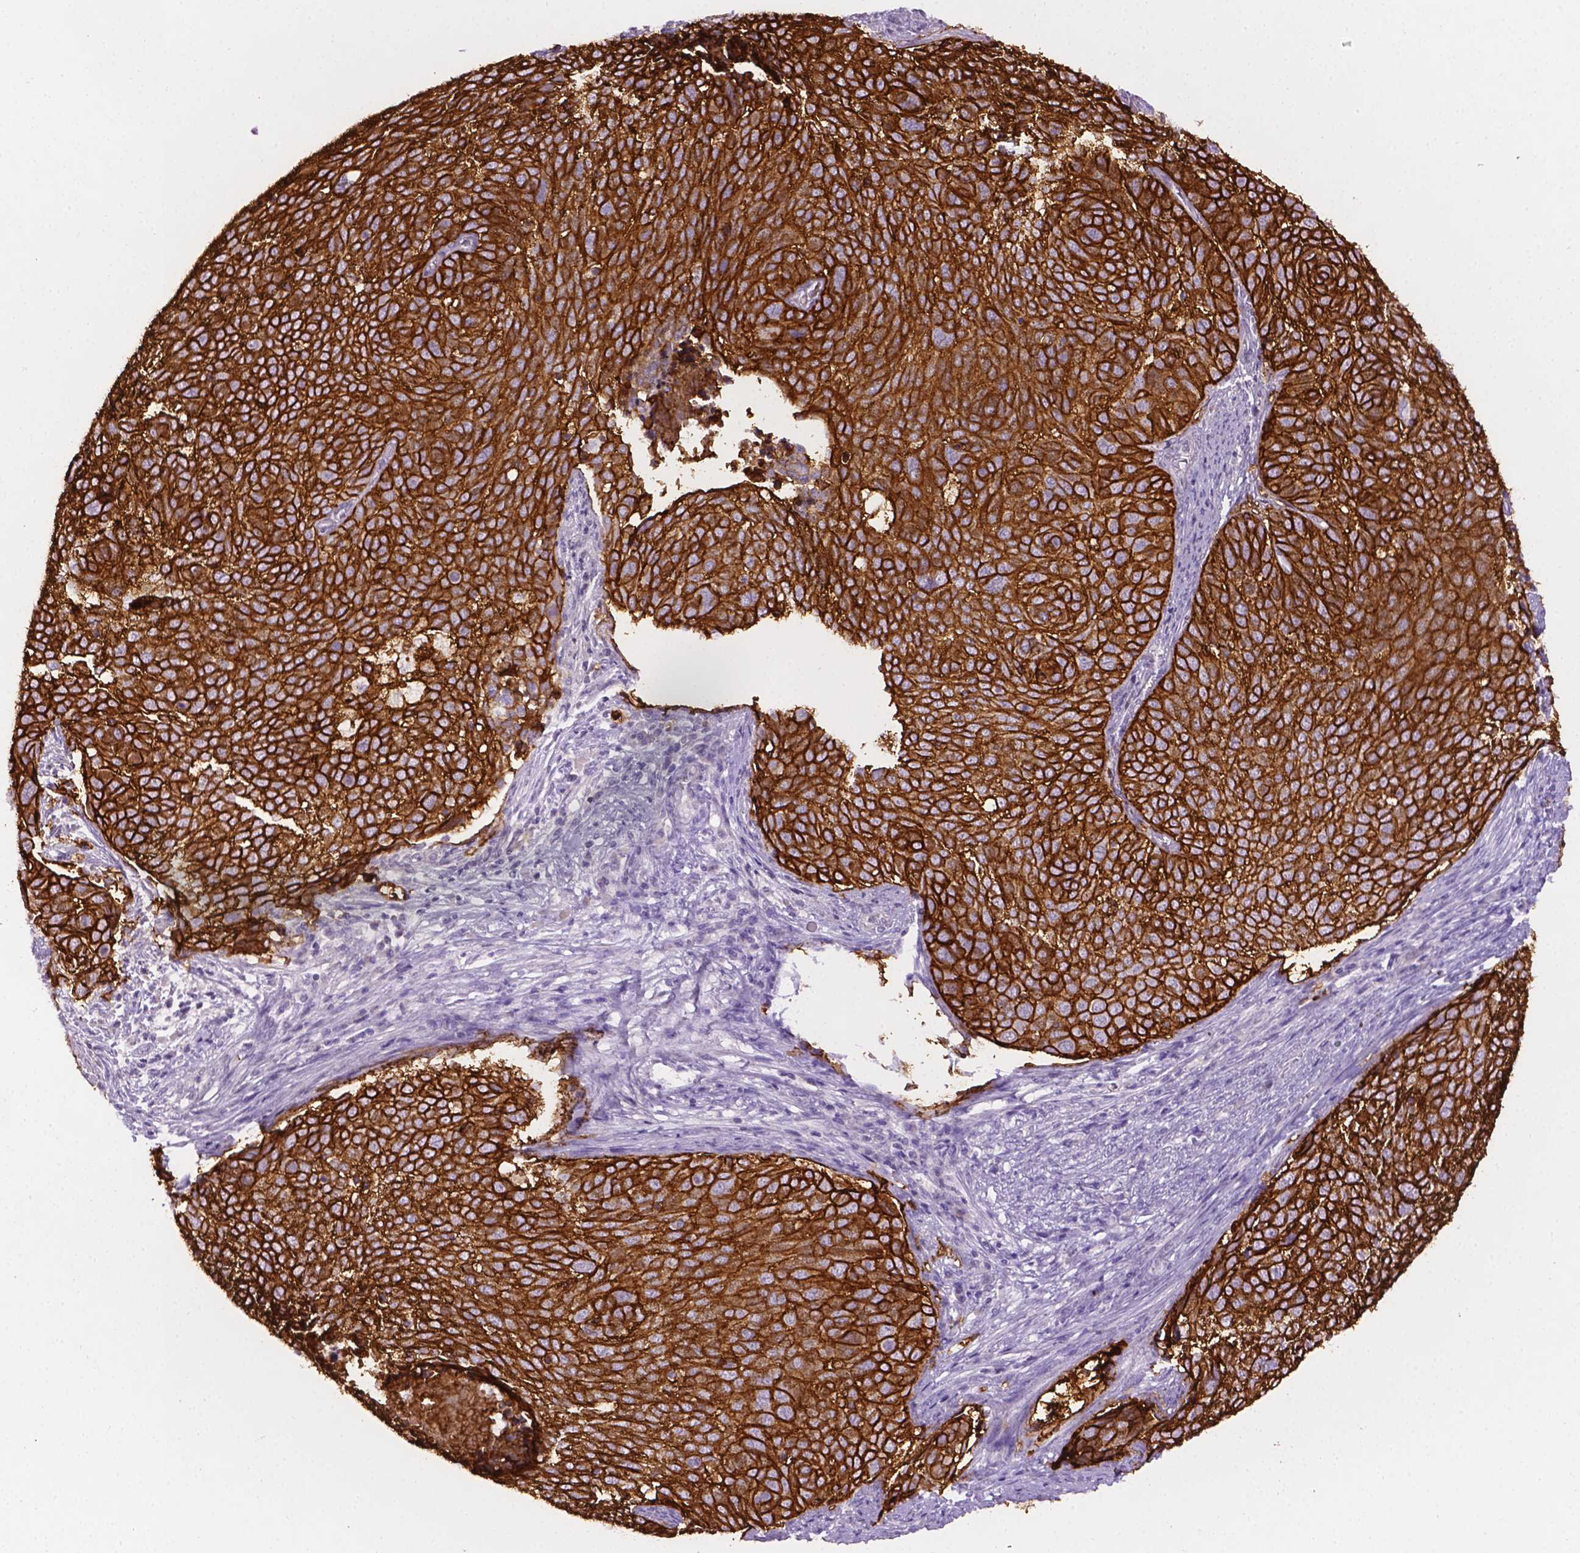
{"staining": {"intensity": "strong", "quantity": ">75%", "location": "cytoplasmic/membranous"}, "tissue": "cervical cancer", "cell_type": "Tumor cells", "image_type": "cancer", "snomed": [{"axis": "morphology", "description": "Squamous cell carcinoma, NOS"}, {"axis": "topography", "description": "Cervix"}], "caption": "An immunohistochemistry (IHC) histopathology image of tumor tissue is shown. Protein staining in brown labels strong cytoplasmic/membranous positivity in squamous cell carcinoma (cervical) within tumor cells. Using DAB (brown) and hematoxylin (blue) stains, captured at high magnification using brightfield microscopy.", "gene": "TACSTD2", "patient": {"sex": "female", "age": 39}}